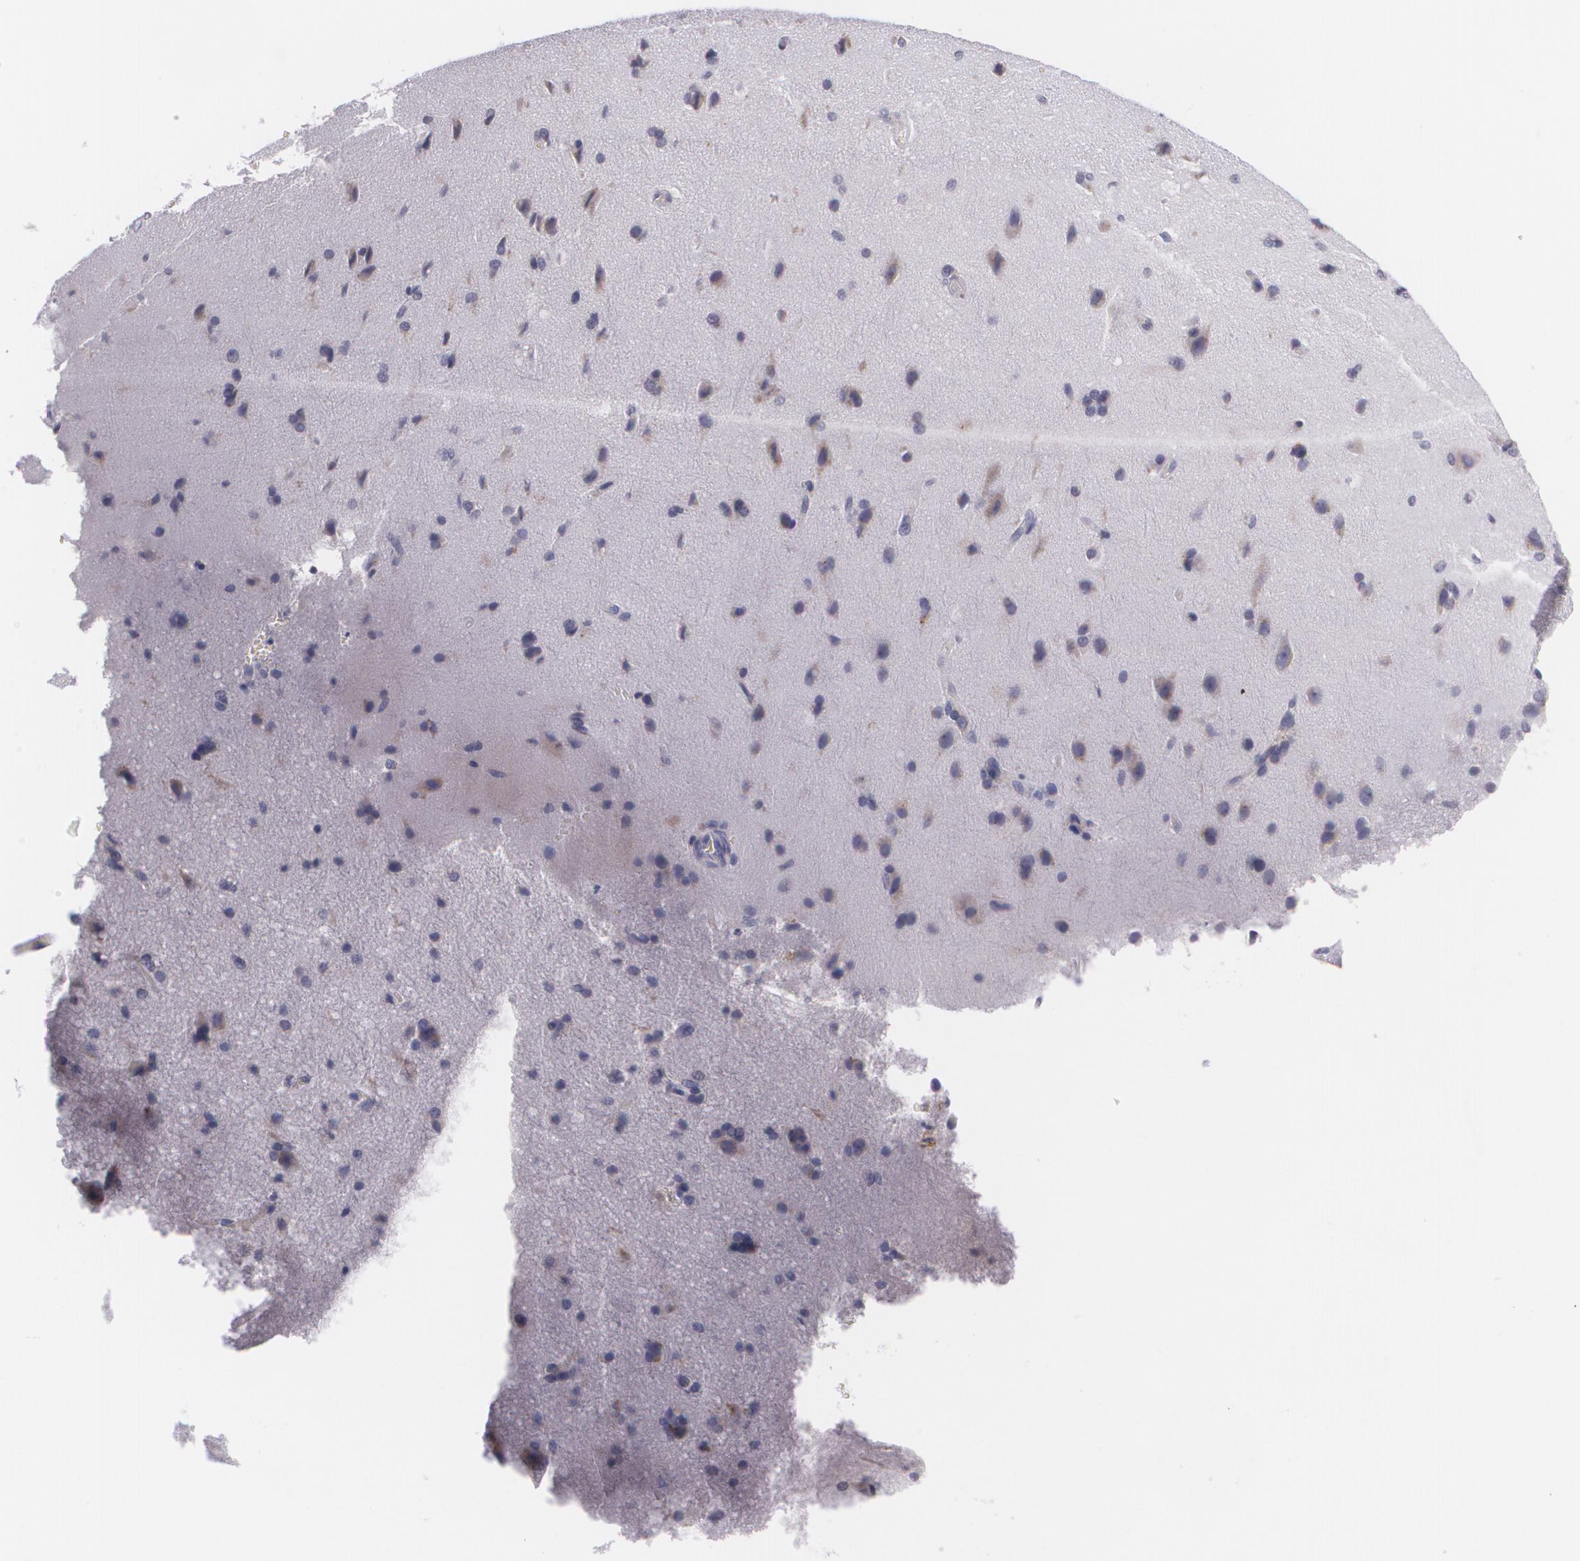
{"staining": {"intensity": "negative", "quantity": "none", "location": "none"}, "tissue": "cerebral cortex", "cell_type": "Endothelial cells", "image_type": "normal", "snomed": [{"axis": "morphology", "description": "Normal tissue, NOS"}, {"axis": "topography", "description": "Cerebral cortex"}], "caption": "DAB (3,3'-diaminobenzidine) immunohistochemical staining of benign cerebral cortex displays no significant positivity in endothelial cells. Nuclei are stained in blue.", "gene": "CILK1", "patient": {"sex": "female", "age": 45}}